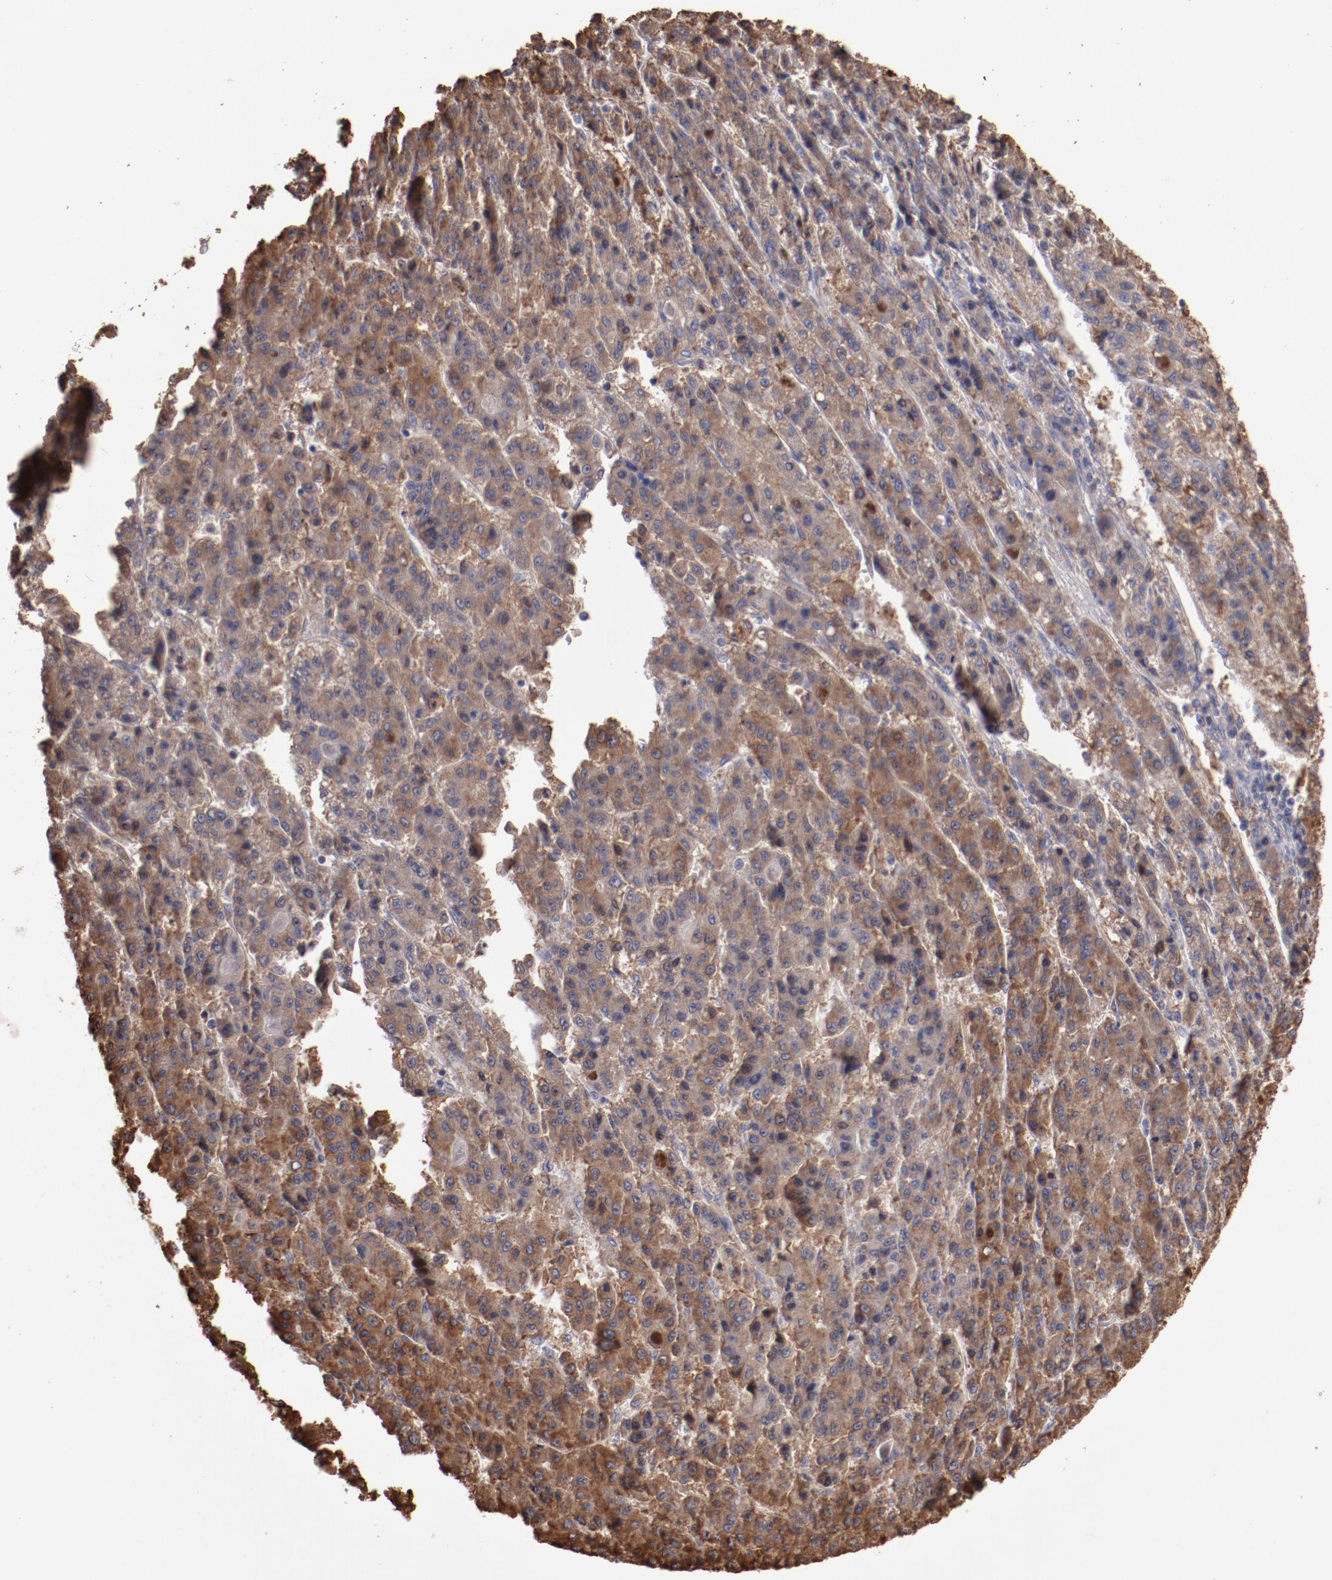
{"staining": {"intensity": "weak", "quantity": ">75%", "location": "cytoplasmic/membranous"}, "tissue": "liver cancer", "cell_type": "Tumor cells", "image_type": "cancer", "snomed": [{"axis": "morphology", "description": "Carcinoma, Hepatocellular, NOS"}, {"axis": "topography", "description": "Liver"}], "caption": "This is an image of IHC staining of liver cancer, which shows weak expression in the cytoplasmic/membranous of tumor cells.", "gene": "NFKBIE", "patient": {"sex": "male", "age": 70}}